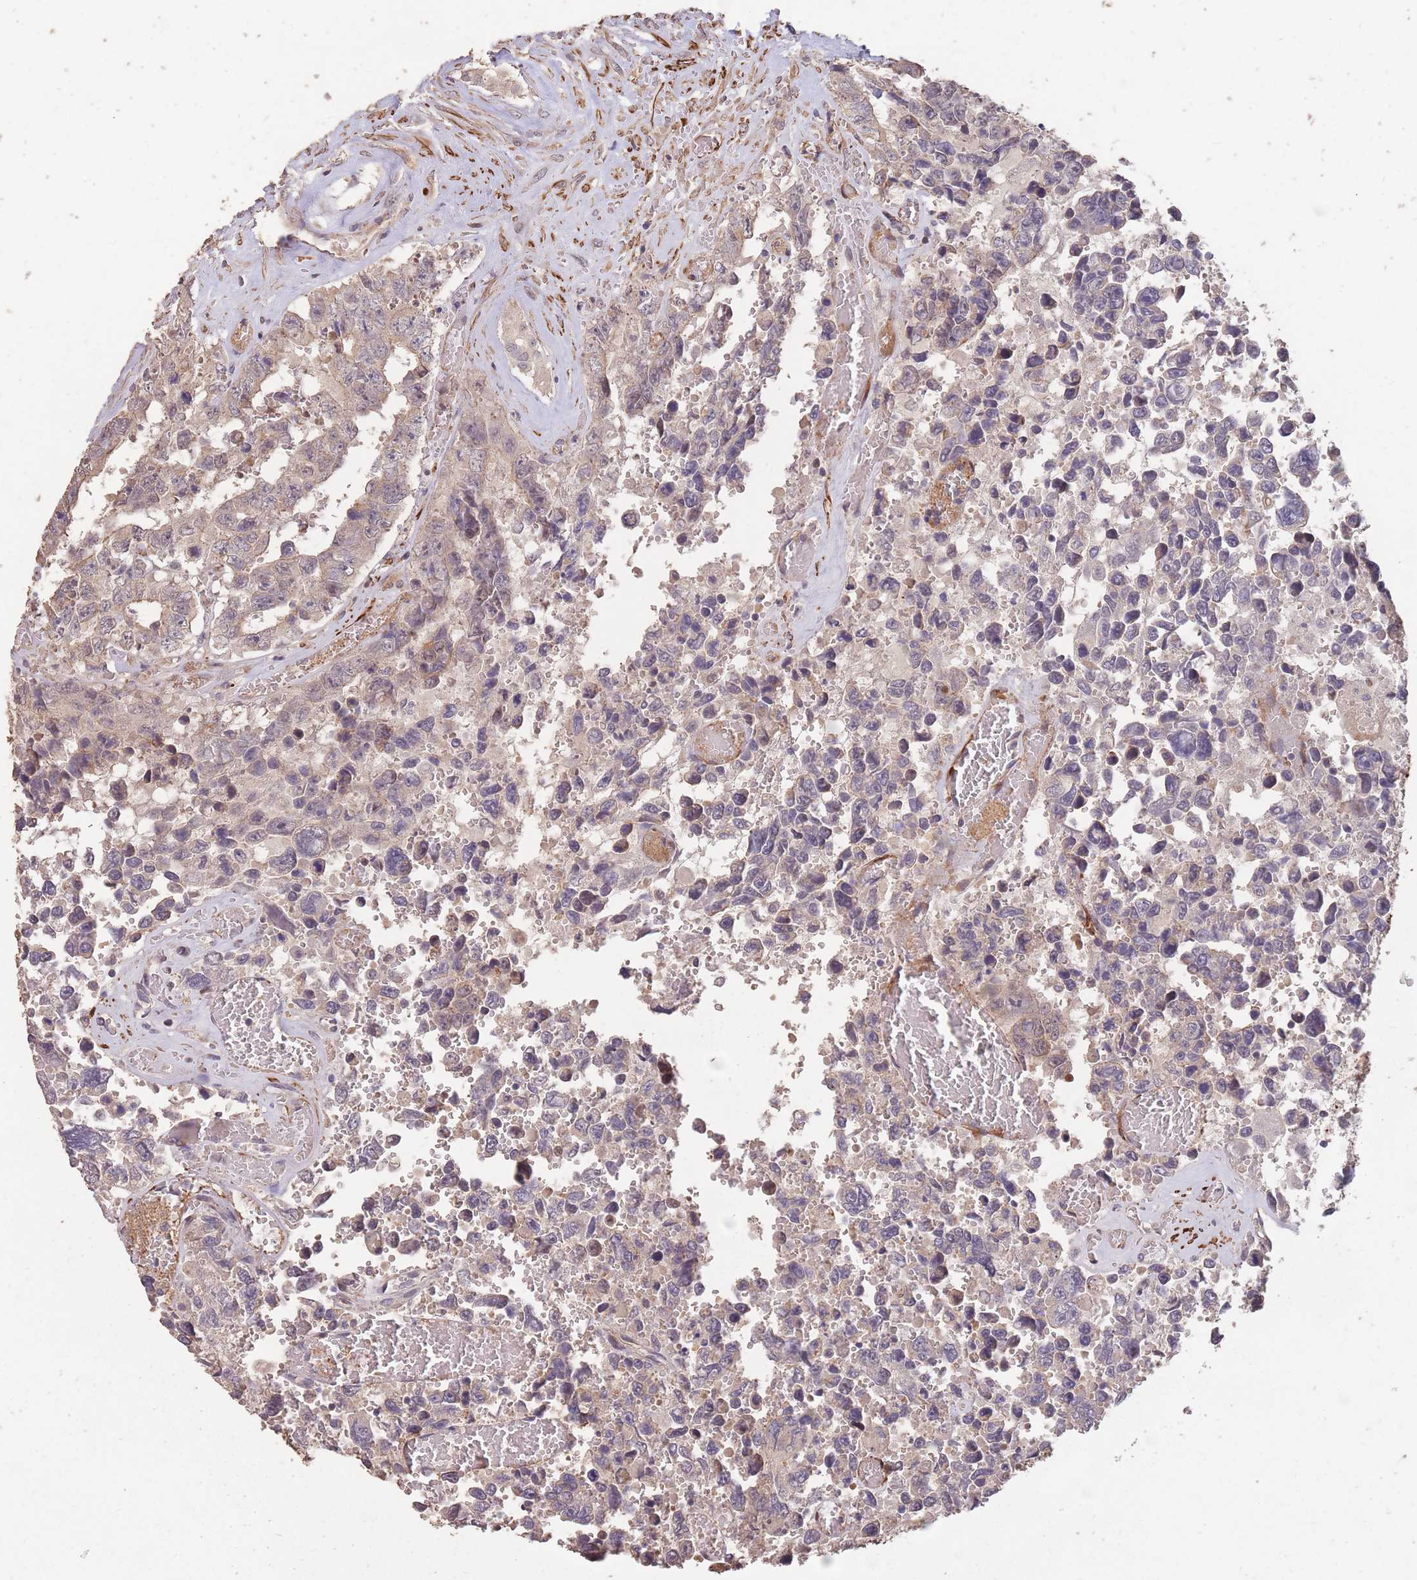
{"staining": {"intensity": "weak", "quantity": "<25%", "location": "cytoplasmic/membranous"}, "tissue": "testis cancer", "cell_type": "Tumor cells", "image_type": "cancer", "snomed": [{"axis": "morphology", "description": "Normal tissue, NOS"}, {"axis": "morphology", "description": "Carcinoma, Embryonal, NOS"}, {"axis": "topography", "description": "Testis"}, {"axis": "topography", "description": "Epididymis"}], "caption": "High magnification brightfield microscopy of testis cancer (embryonal carcinoma) stained with DAB (3,3'-diaminobenzidine) (brown) and counterstained with hematoxylin (blue): tumor cells show no significant positivity.", "gene": "NLRC4", "patient": {"sex": "male", "age": 25}}